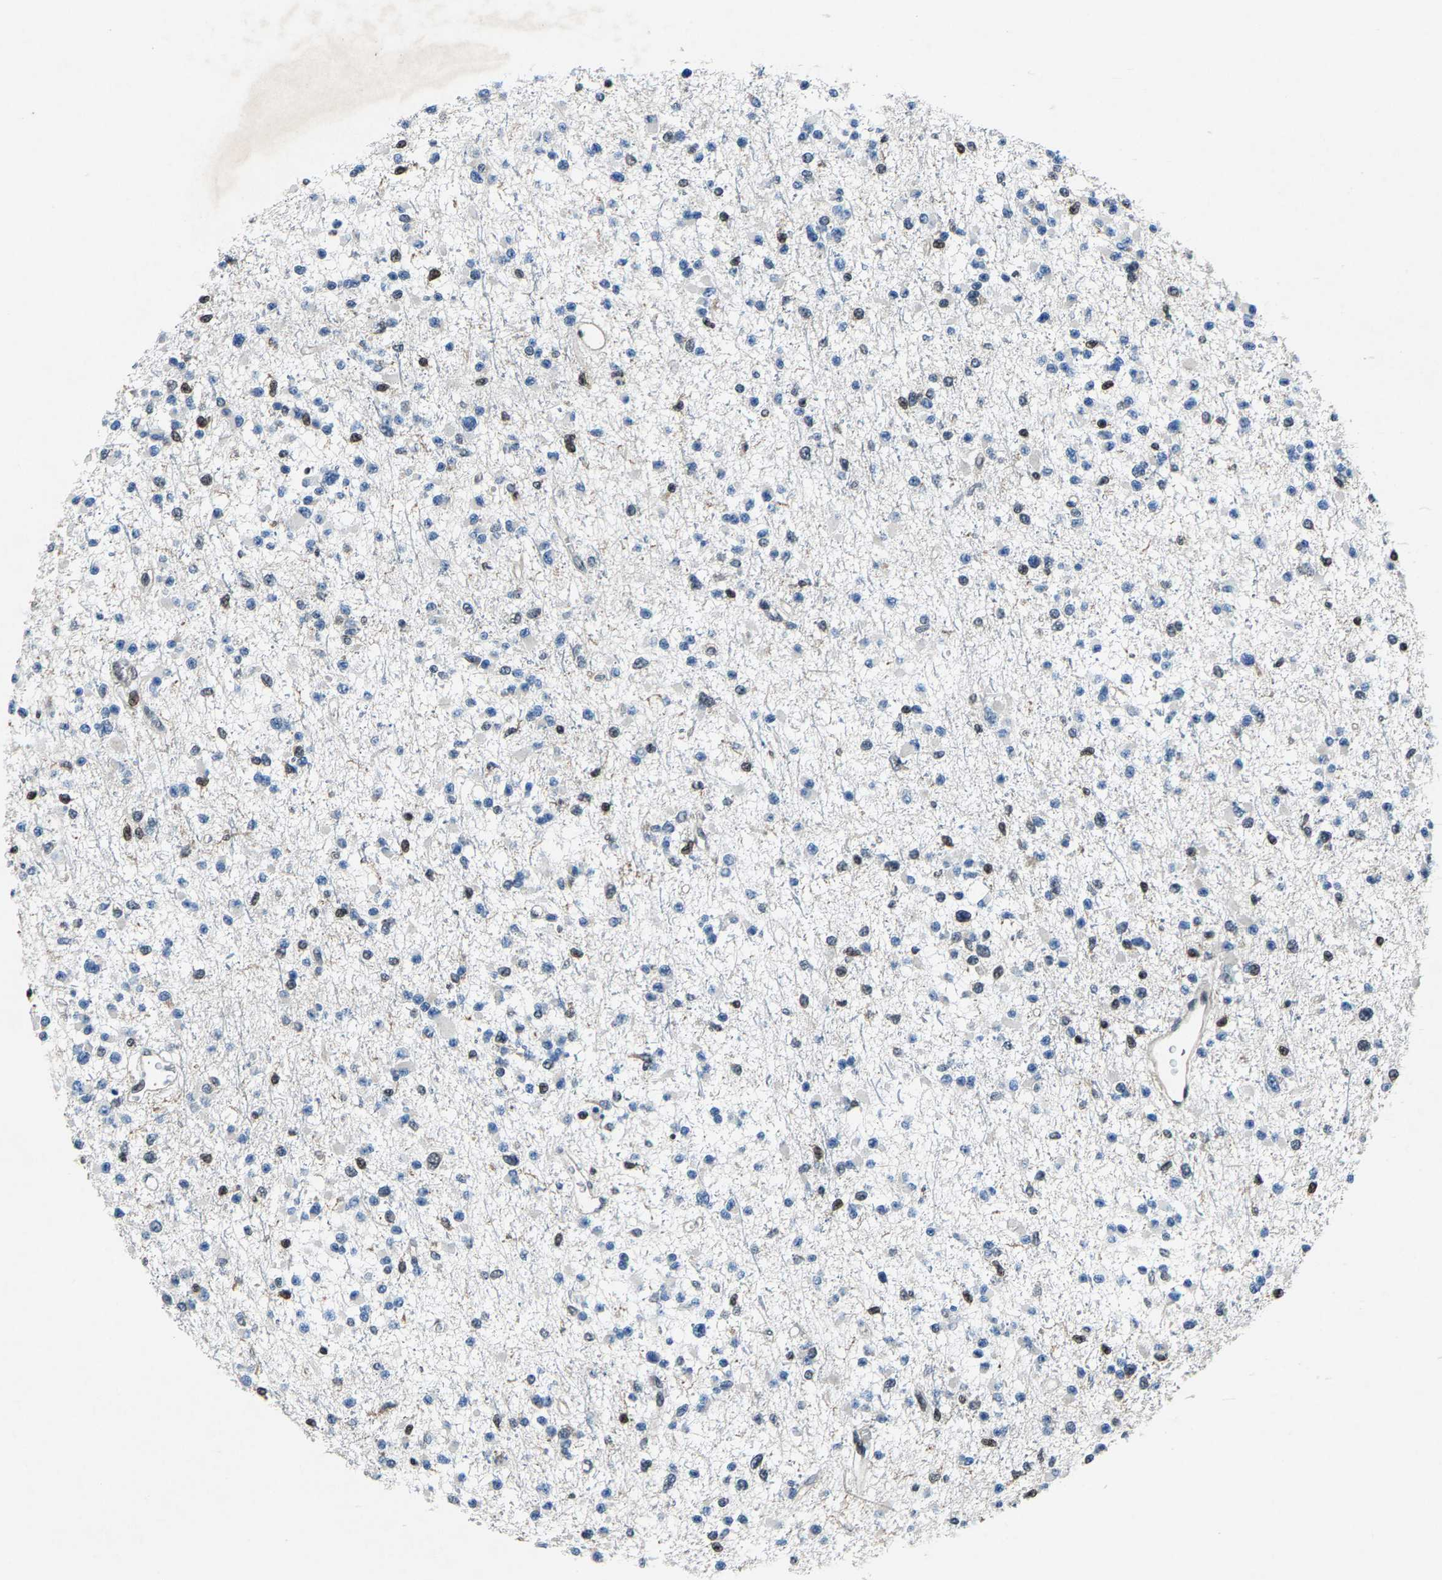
{"staining": {"intensity": "moderate", "quantity": "<25%", "location": "nuclear"}, "tissue": "glioma", "cell_type": "Tumor cells", "image_type": "cancer", "snomed": [{"axis": "morphology", "description": "Glioma, malignant, Low grade"}, {"axis": "topography", "description": "Brain"}], "caption": "A low amount of moderate nuclear positivity is present in about <25% of tumor cells in malignant glioma (low-grade) tissue. (IHC, brightfield microscopy, high magnification).", "gene": "ATXN3", "patient": {"sex": "female", "age": 22}}